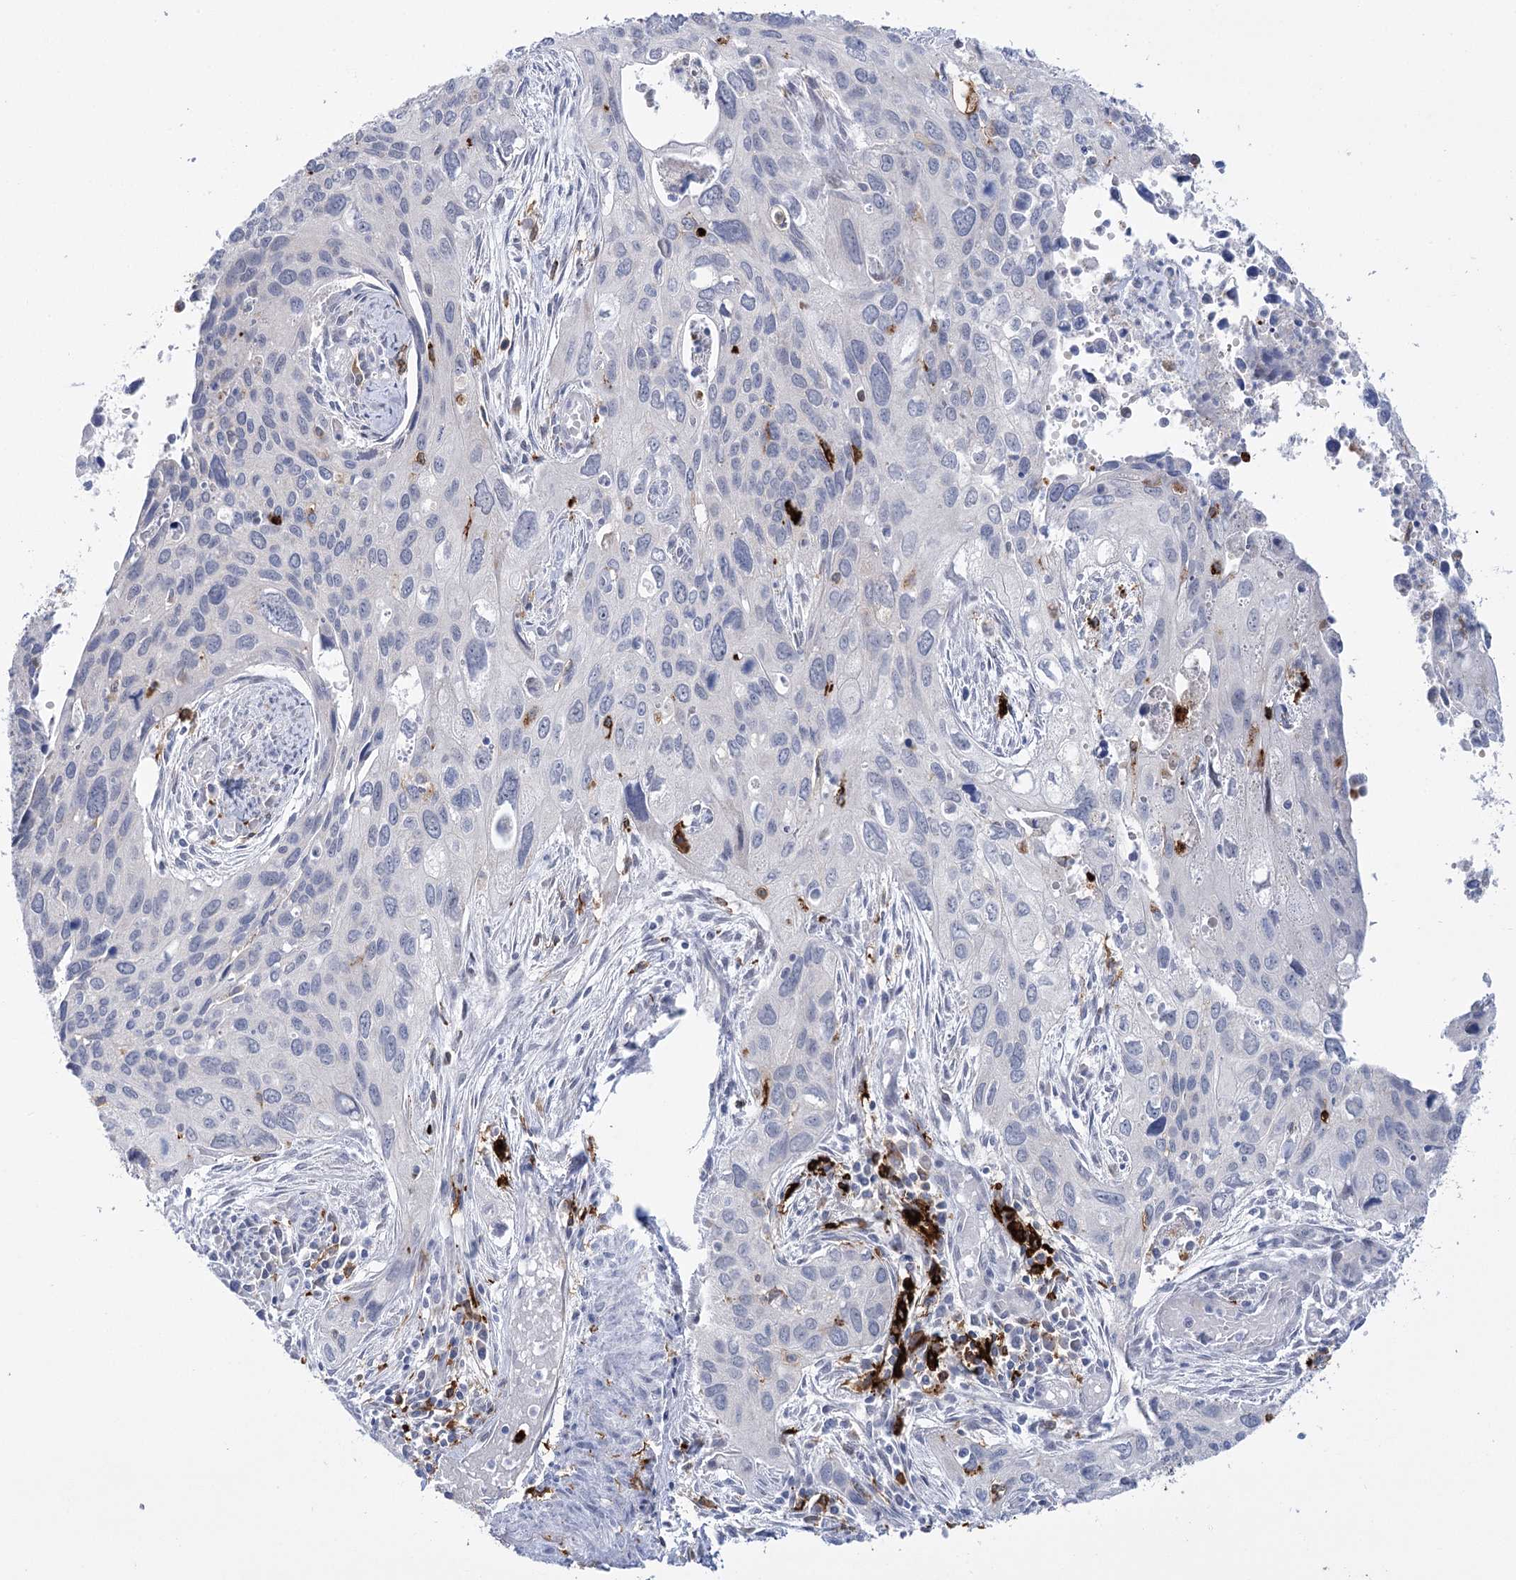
{"staining": {"intensity": "negative", "quantity": "none", "location": "none"}, "tissue": "cervical cancer", "cell_type": "Tumor cells", "image_type": "cancer", "snomed": [{"axis": "morphology", "description": "Squamous cell carcinoma, NOS"}, {"axis": "topography", "description": "Cervix"}], "caption": "Tumor cells show no significant protein positivity in squamous cell carcinoma (cervical).", "gene": "PIWIL4", "patient": {"sex": "female", "age": 55}}